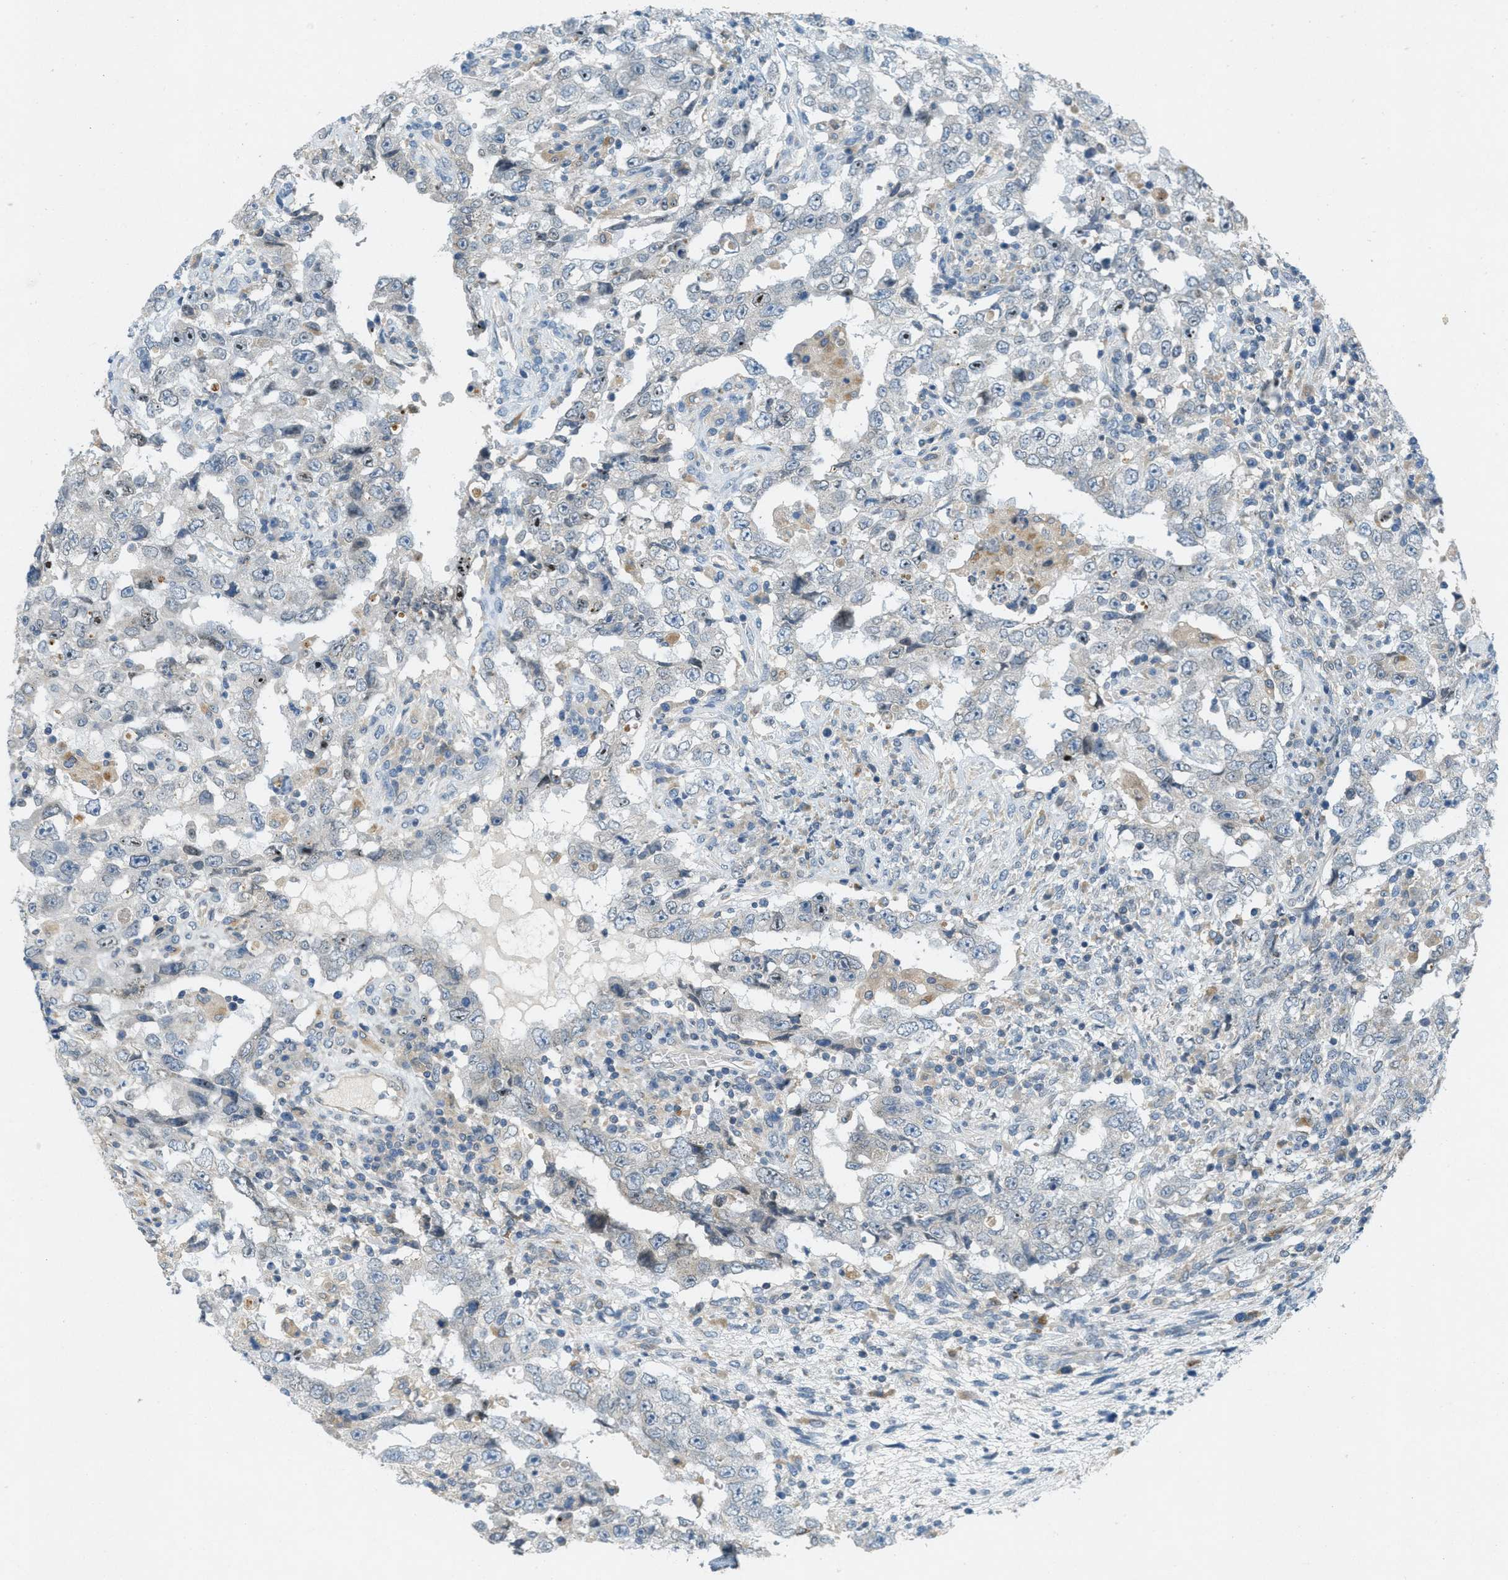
{"staining": {"intensity": "negative", "quantity": "none", "location": "none"}, "tissue": "testis cancer", "cell_type": "Tumor cells", "image_type": "cancer", "snomed": [{"axis": "morphology", "description": "Carcinoma, Embryonal, NOS"}, {"axis": "topography", "description": "Testis"}], "caption": "A photomicrograph of embryonal carcinoma (testis) stained for a protein displays no brown staining in tumor cells. Nuclei are stained in blue.", "gene": "SIGMAR1", "patient": {"sex": "male", "age": 26}}